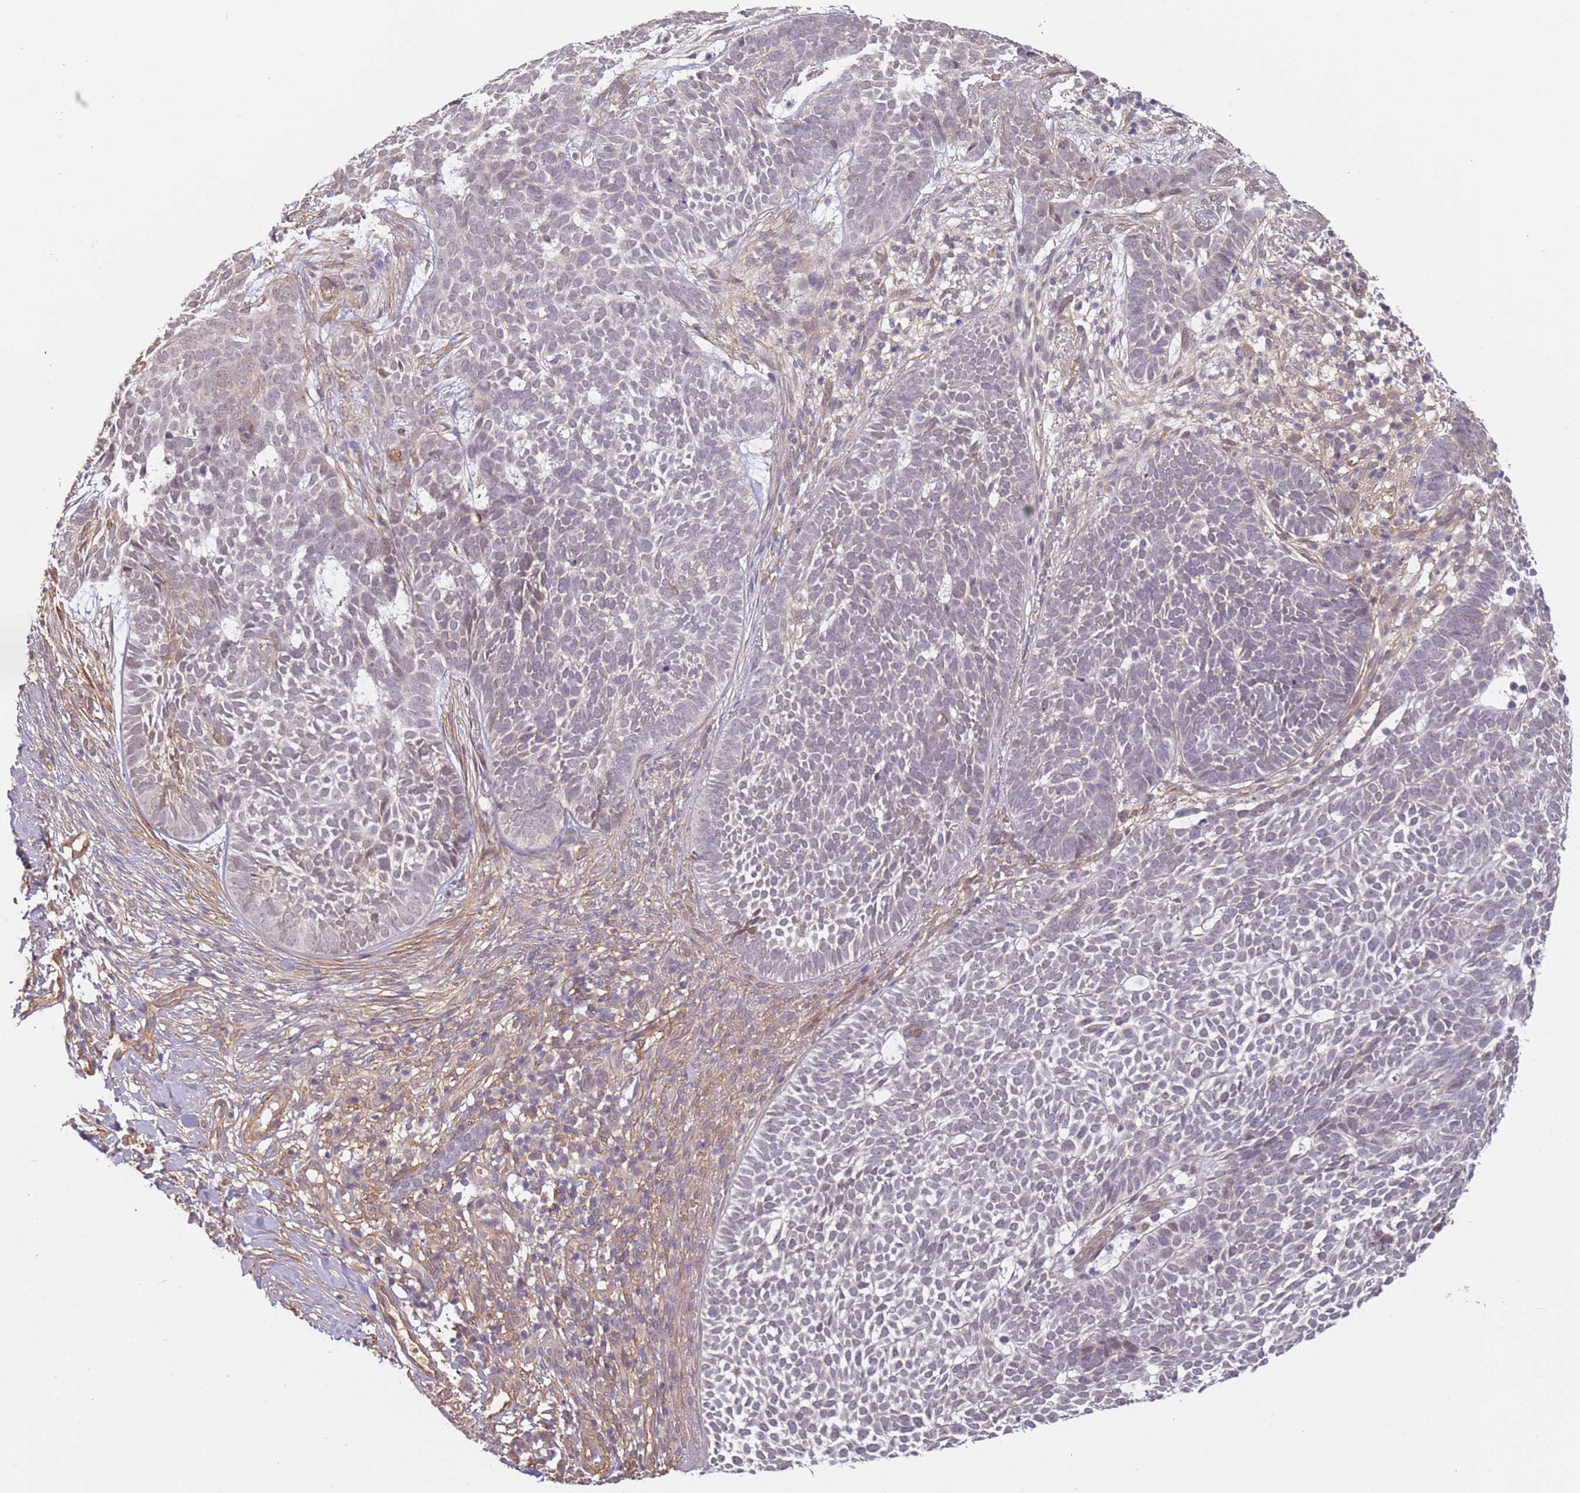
{"staining": {"intensity": "negative", "quantity": "none", "location": "none"}, "tissue": "skin cancer", "cell_type": "Tumor cells", "image_type": "cancer", "snomed": [{"axis": "morphology", "description": "Basal cell carcinoma"}, {"axis": "topography", "description": "Skin"}], "caption": "Immunohistochemical staining of skin basal cell carcinoma displays no significant expression in tumor cells. Brightfield microscopy of IHC stained with DAB (3,3'-diaminobenzidine) (brown) and hematoxylin (blue), captured at high magnification.", "gene": "WDR93", "patient": {"sex": "female", "age": 78}}